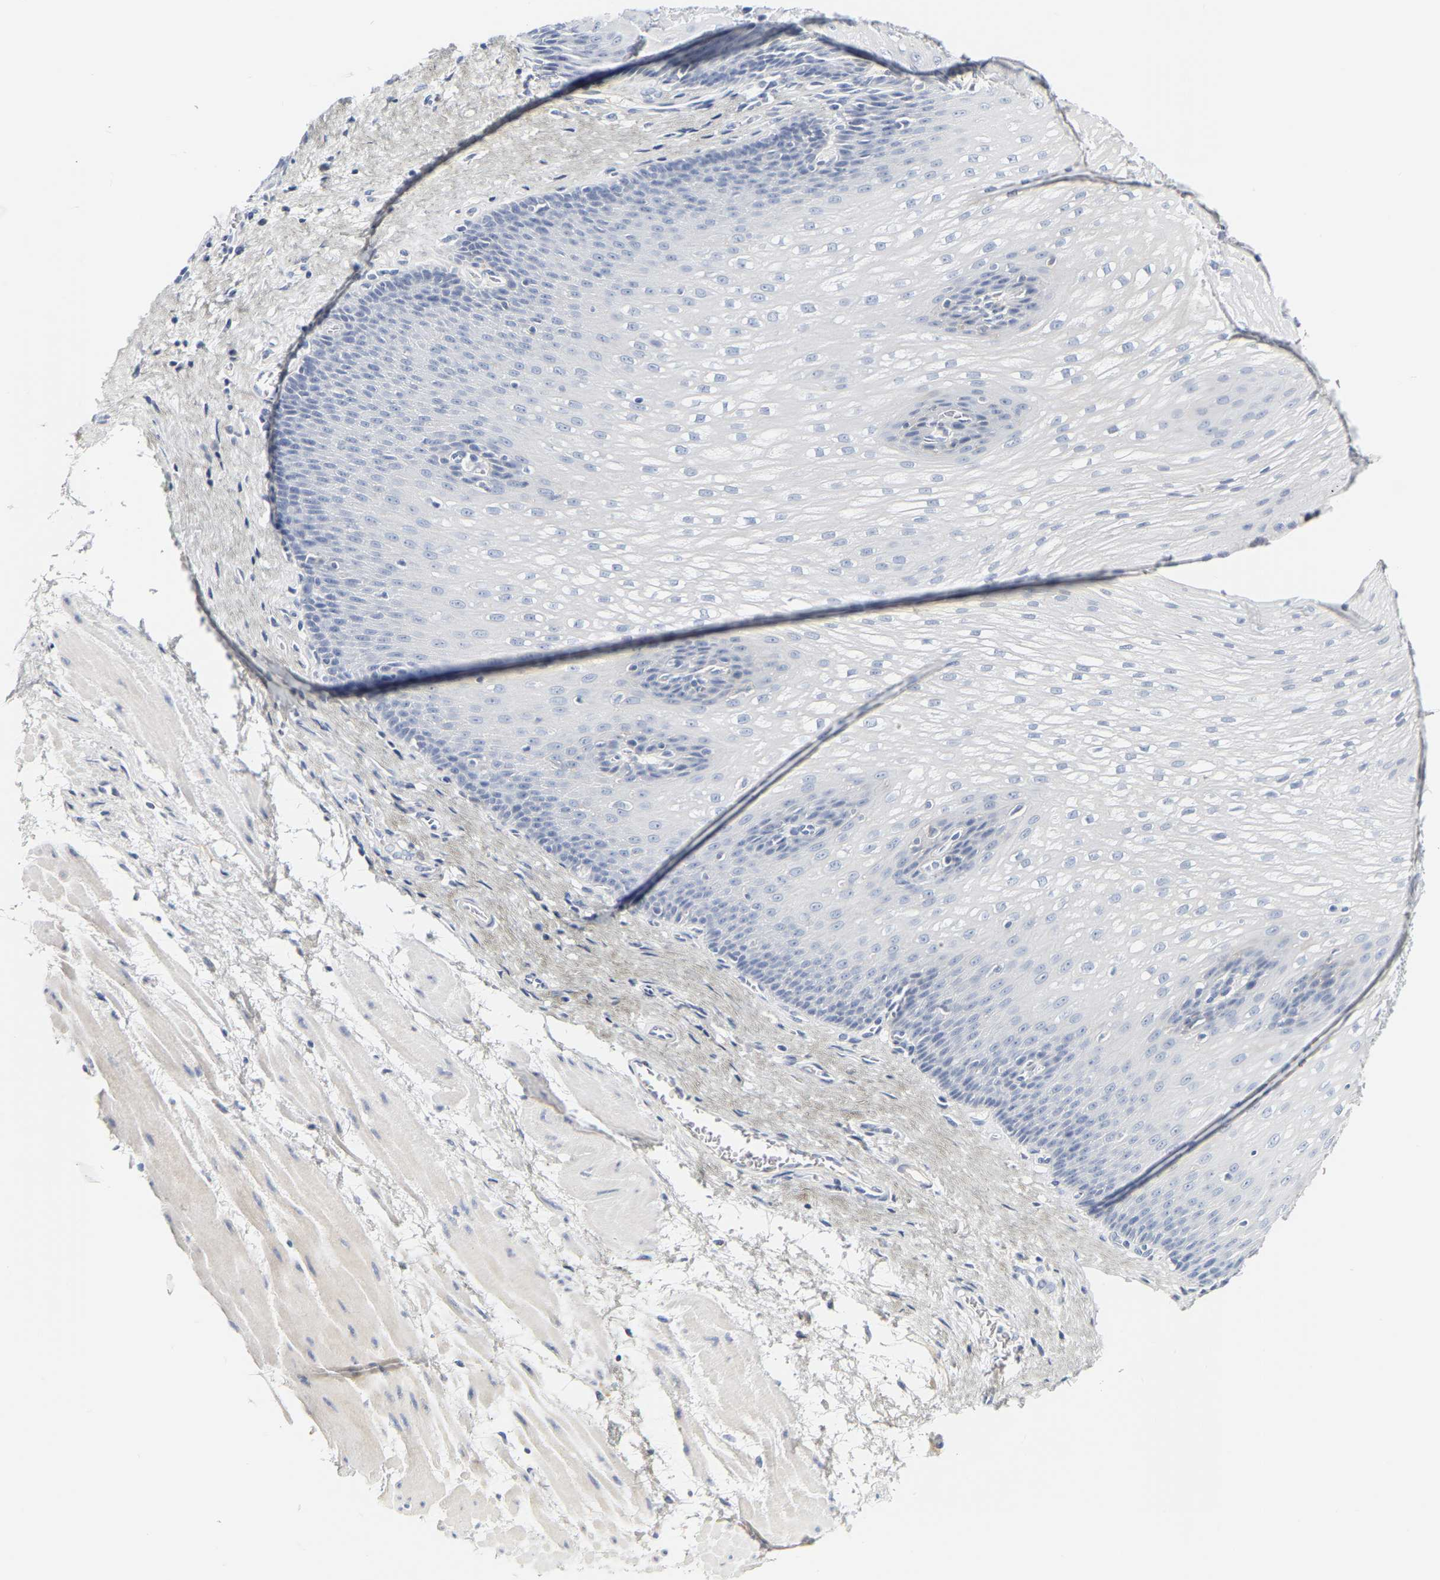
{"staining": {"intensity": "negative", "quantity": "none", "location": "none"}, "tissue": "esophagus", "cell_type": "Squamous epithelial cells", "image_type": "normal", "snomed": [{"axis": "morphology", "description": "Normal tissue, NOS"}, {"axis": "topography", "description": "Esophagus"}], "caption": "High power microscopy photomicrograph of an immunohistochemistry (IHC) histopathology image of normal esophagus, revealing no significant positivity in squamous epithelial cells.", "gene": "GNAS", "patient": {"sex": "male", "age": 48}}